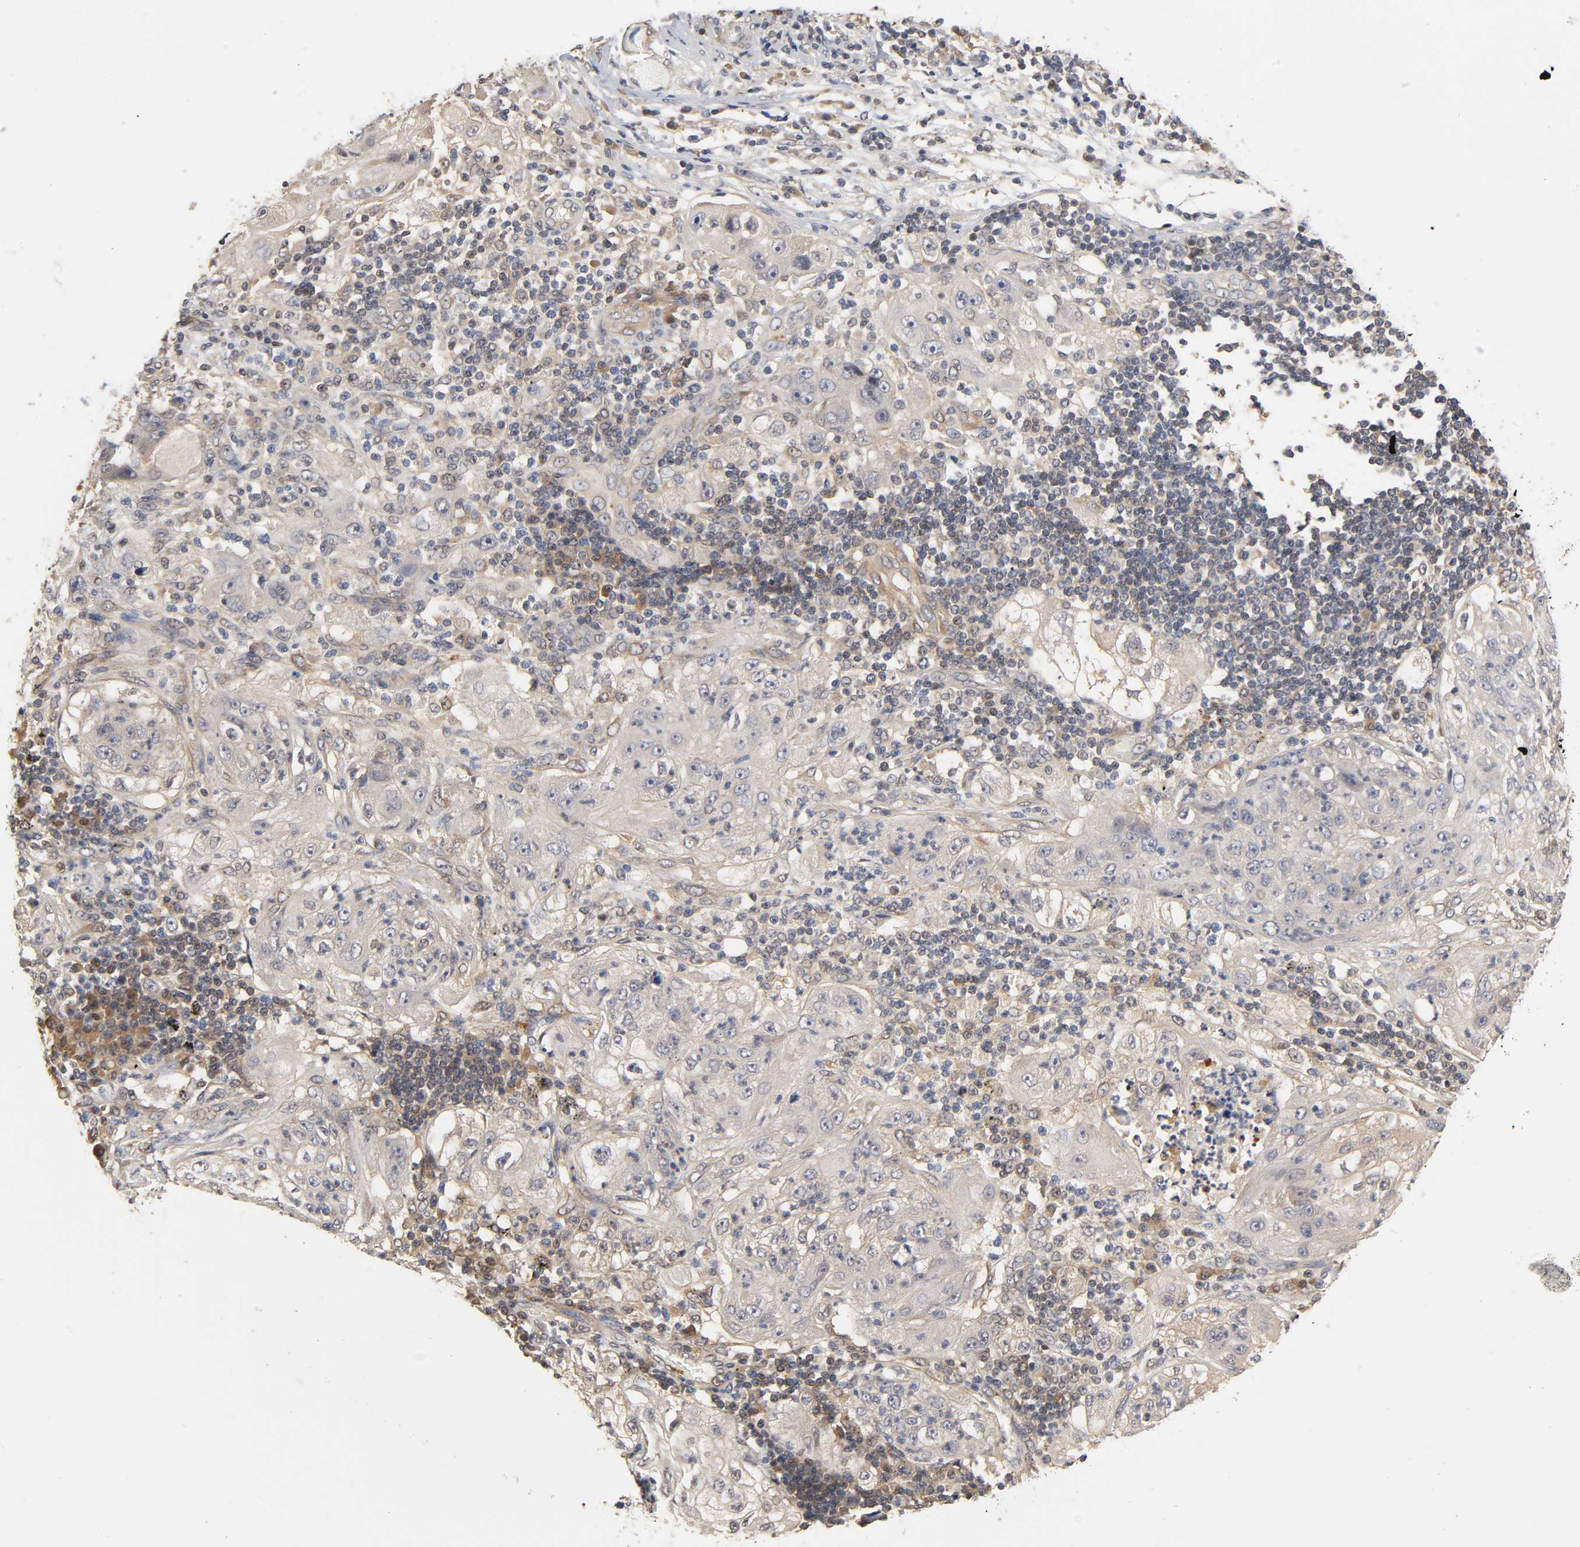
{"staining": {"intensity": "weak", "quantity": "<25%", "location": "cytoplasmic/membranous"}, "tissue": "lung cancer", "cell_type": "Tumor cells", "image_type": "cancer", "snomed": [{"axis": "morphology", "description": "Inflammation, NOS"}, {"axis": "morphology", "description": "Squamous cell carcinoma, NOS"}, {"axis": "topography", "description": "Lymph node"}, {"axis": "topography", "description": "Soft tissue"}, {"axis": "topography", "description": "Lung"}], "caption": "Tumor cells show no significant protein expression in lung squamous cell carcinoma.", "gene": "PDE5A", "patient": {"sex": "male", "age": 66}}